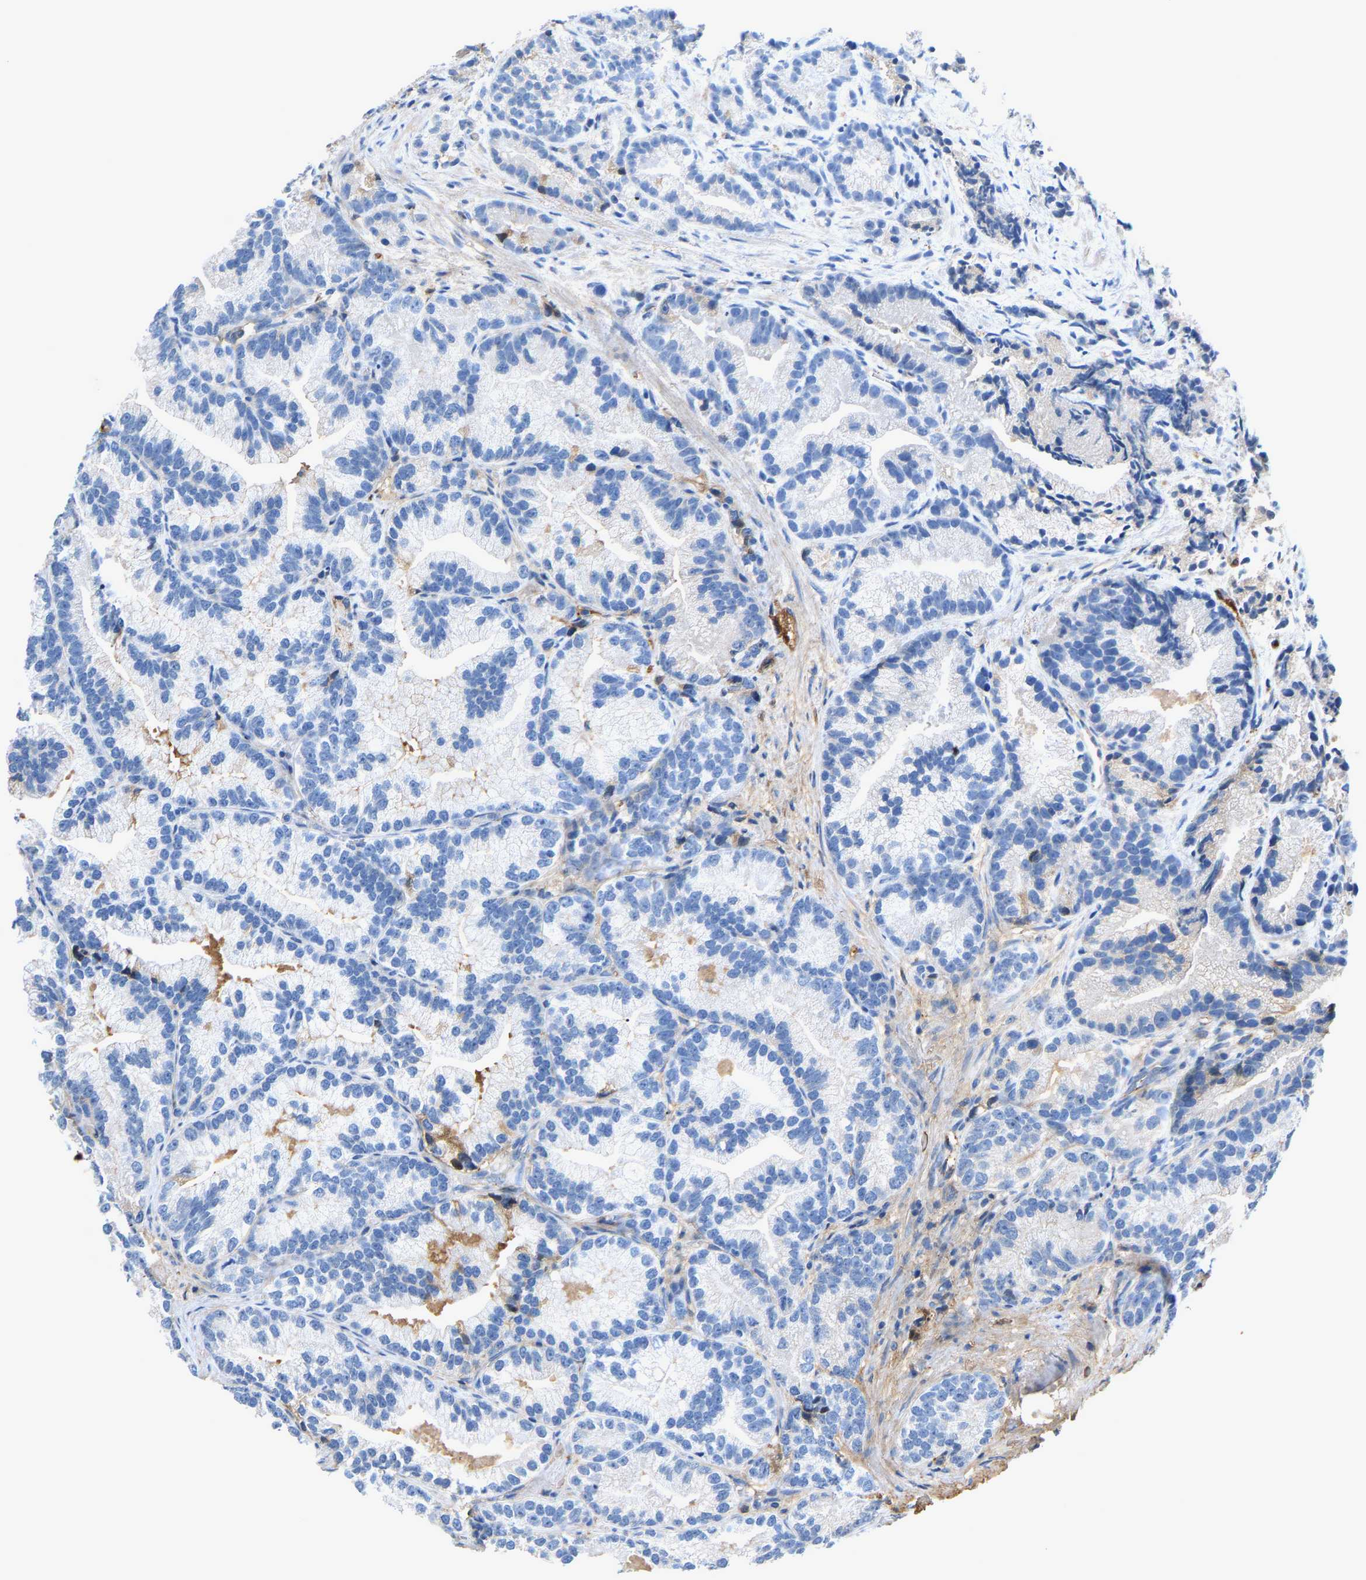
{"staining": {"intensity": "weak", "quantity": "<25%", "location": "cytoplasmic/membranous"}, "tissue": "prostate cancer", "cell_type": "Tumor cells", "image_type": "cancer", "snomed": [{"axis": "morphology", "description": "Adenocarcinoma, Low grade"}, {"axis": "topography", "description": "Prostate"}], "caption": "Human prostate cancer stained for a protein using IHC demonstrates no staining in tumor cells.", "gene": "STC1", "patient": {"sex": "male", "age": 89}}